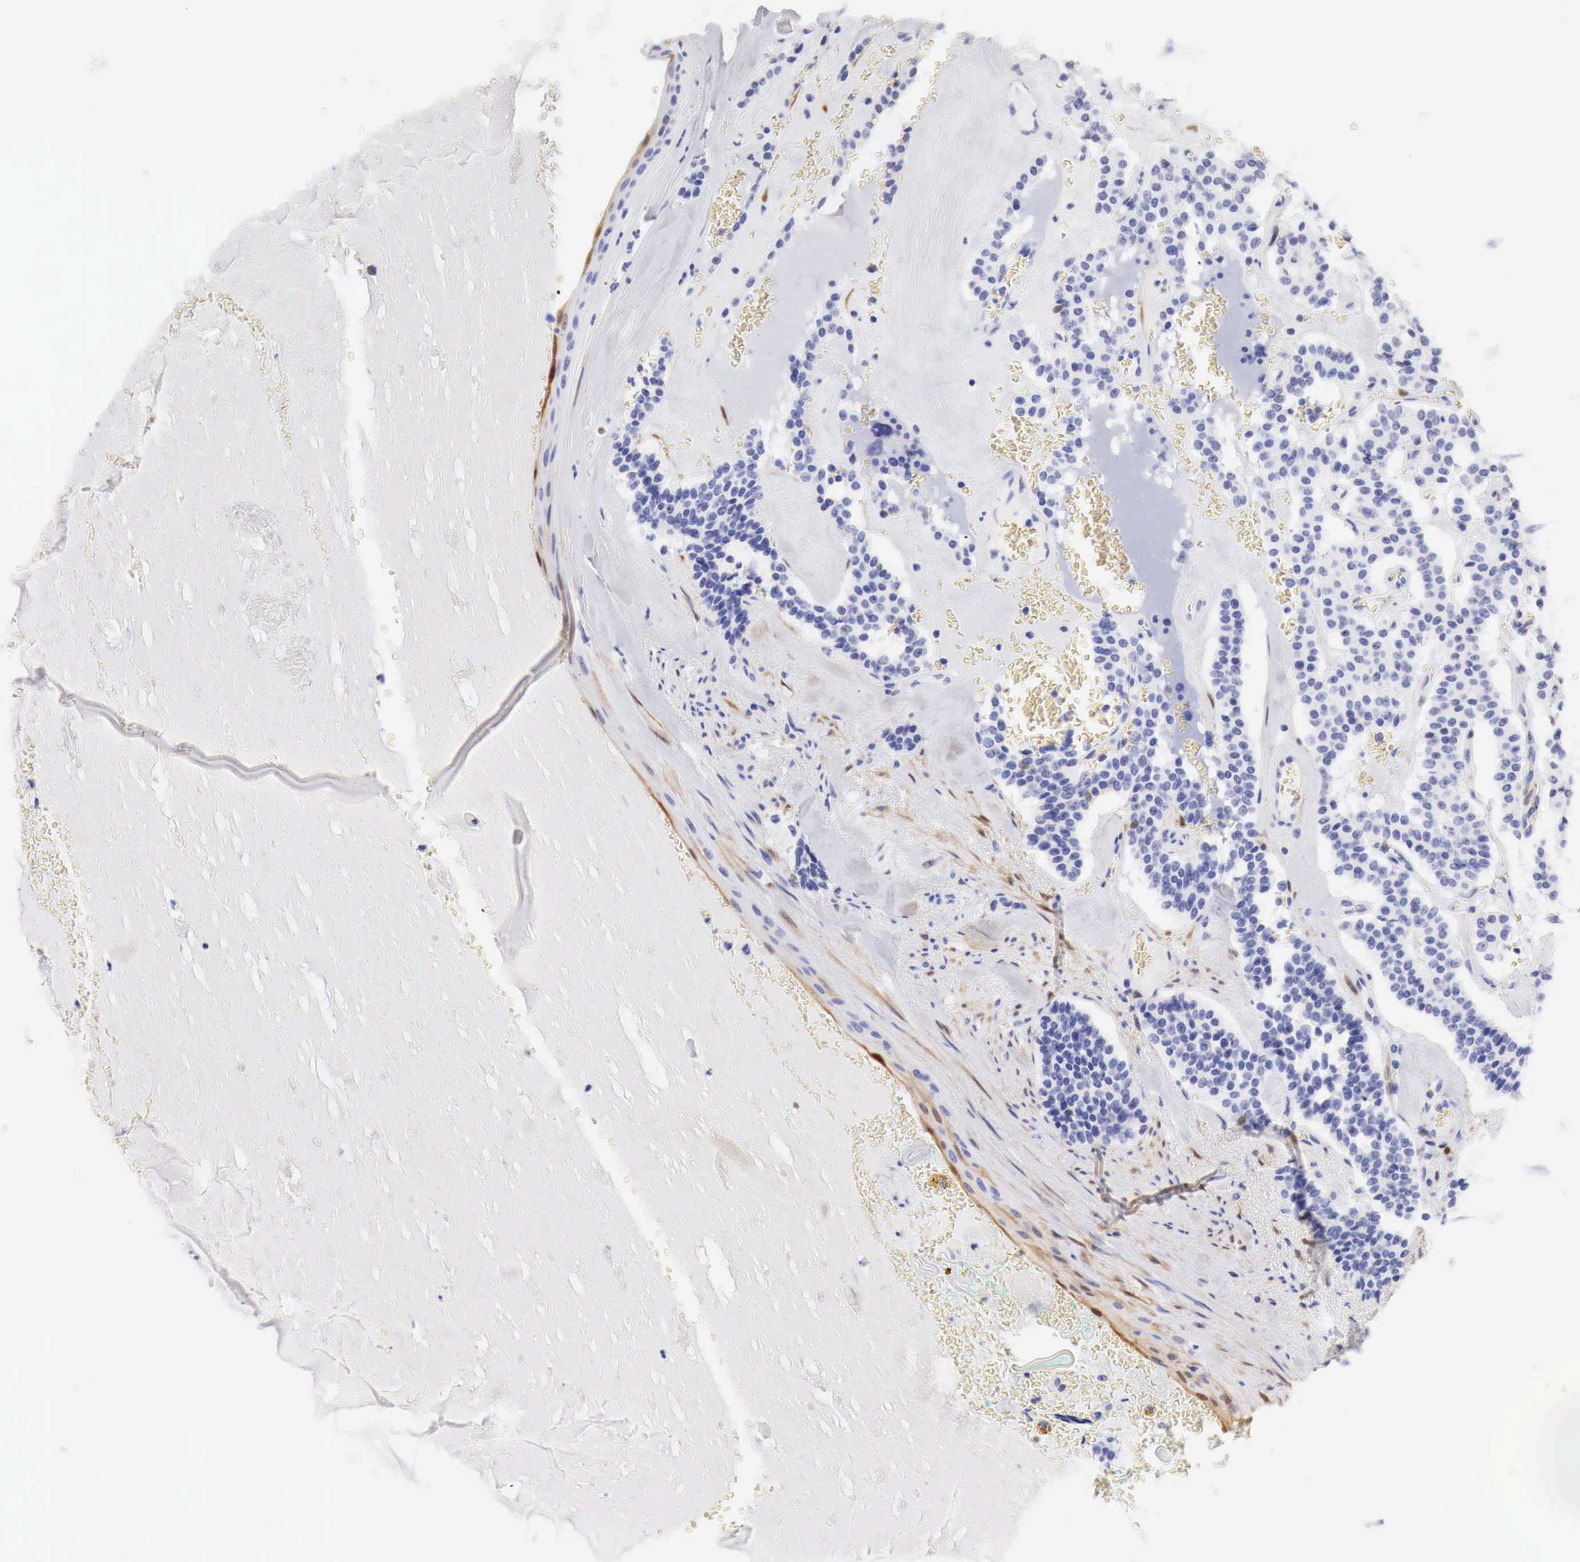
{"staining": {"intensity": "negative", "quantity": "none", "location": "none"}, "tissue": "carcinoid", "cell_type": "Tumor cells", "image_type": "cancer", "snomed": [{"axis": "morphology", "description": "Carcinoid, malignant, NOS"}, {"axis": "topography", "description": "Bronchus"}], "caption": "High power microscopy histopathology image of an immunohistochemistry (IHC) image of carcinoid, revealing no significant positivity in tumor cells. (DAB (3,3'-diaminobenzidine) immunohistochemistry (IHC), high magnification).", "gene": "CDKN2A", "patient": {"sex": "male", "age": 55}}